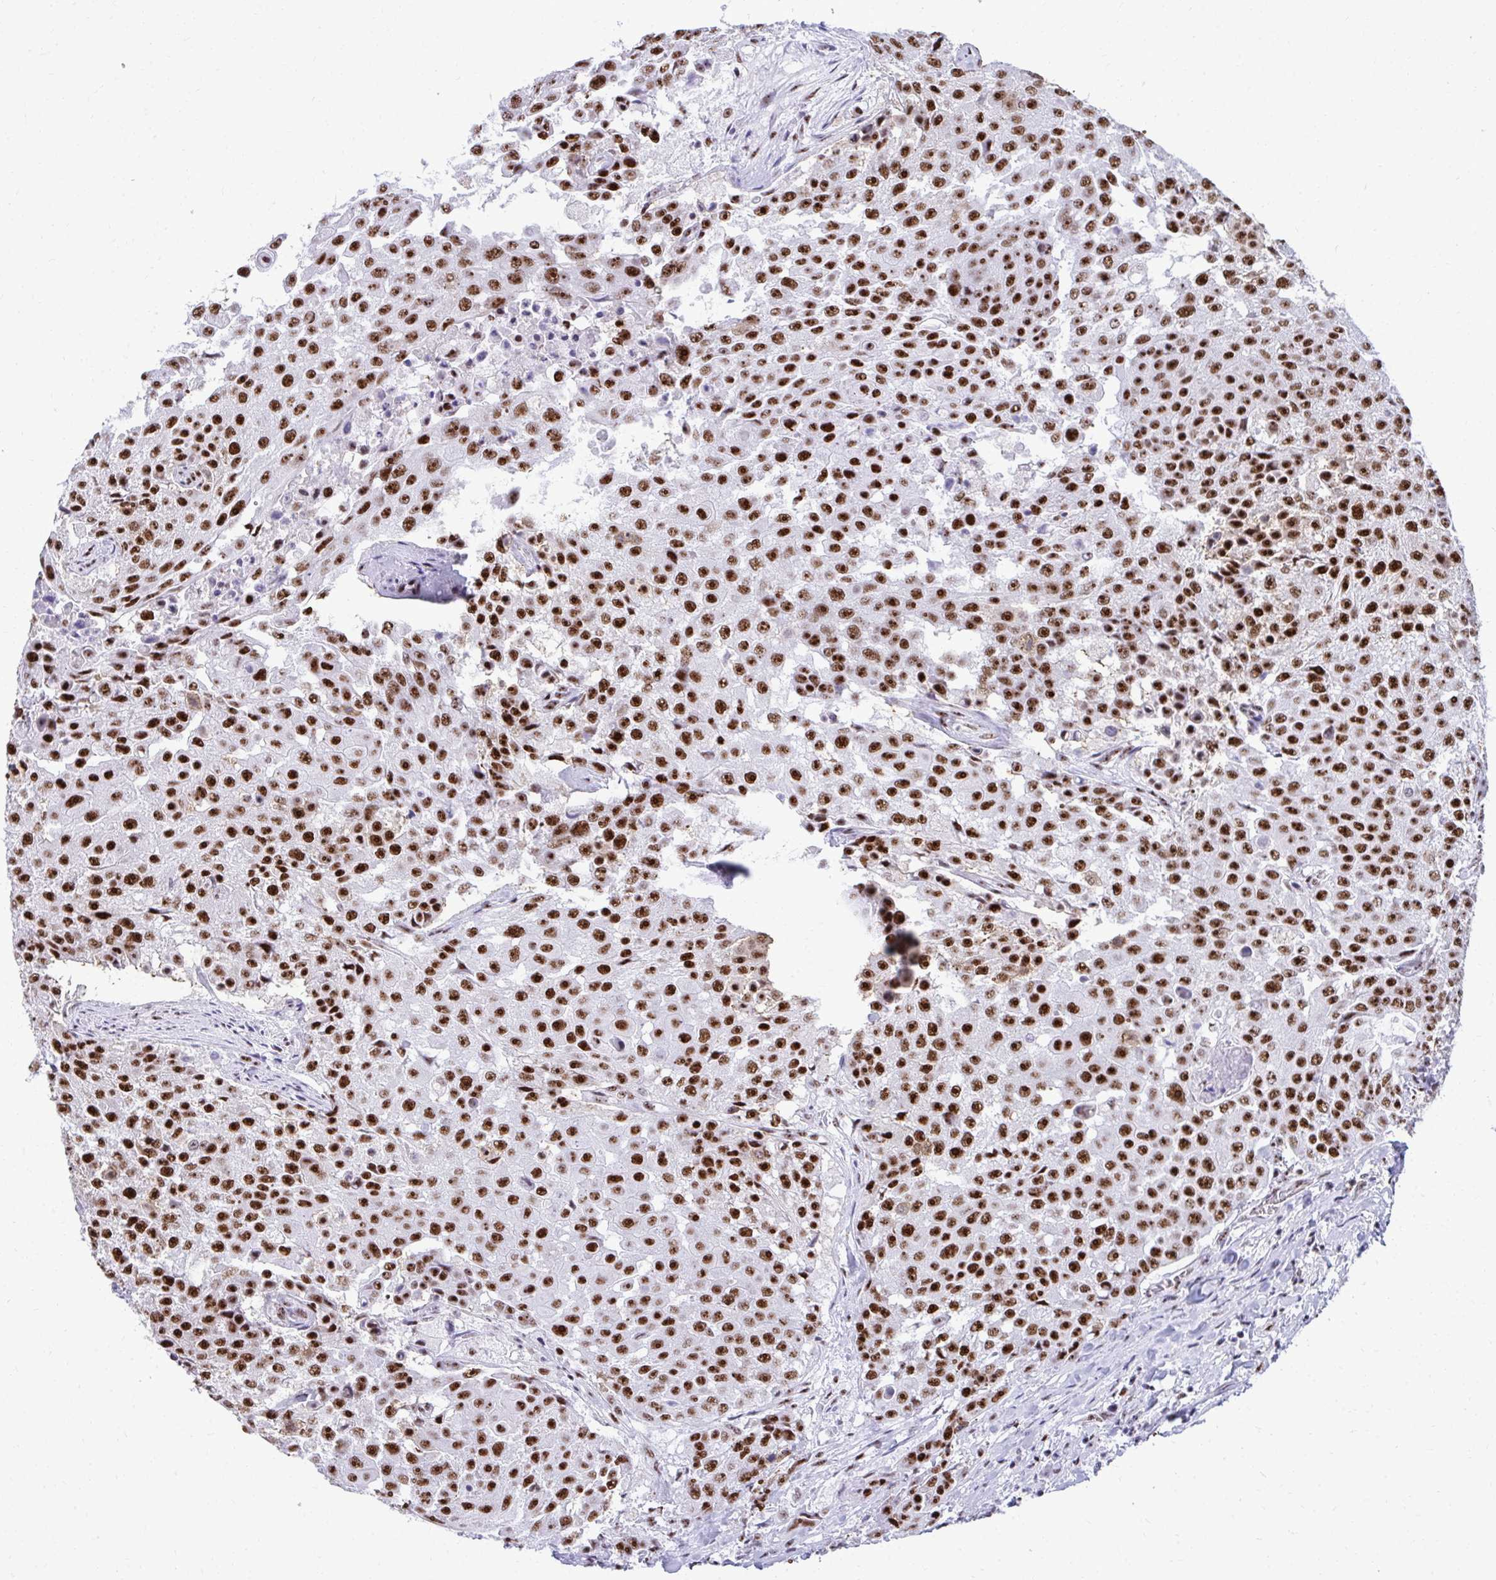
{"staining": {"intensity": "strong", "quantity": ">75%", "location": "nuclear"}, "tissue": "urothelial cancer", "cell_type": "Tumor cells", "image_type": "cancer", "snomed": [{"axis": "morphology", "description": "Urothelial carcinoma, High grade"}, {"axis": "topography", "description": "Urinary bladder"}], "caption": "Urothelial cancer was stained to show a protein in brown. There is high levels of strong nuclear expression in about >75% of tumor cells.", "gene": "PELP1", "patient": {"sex": "female", "age": 63}}